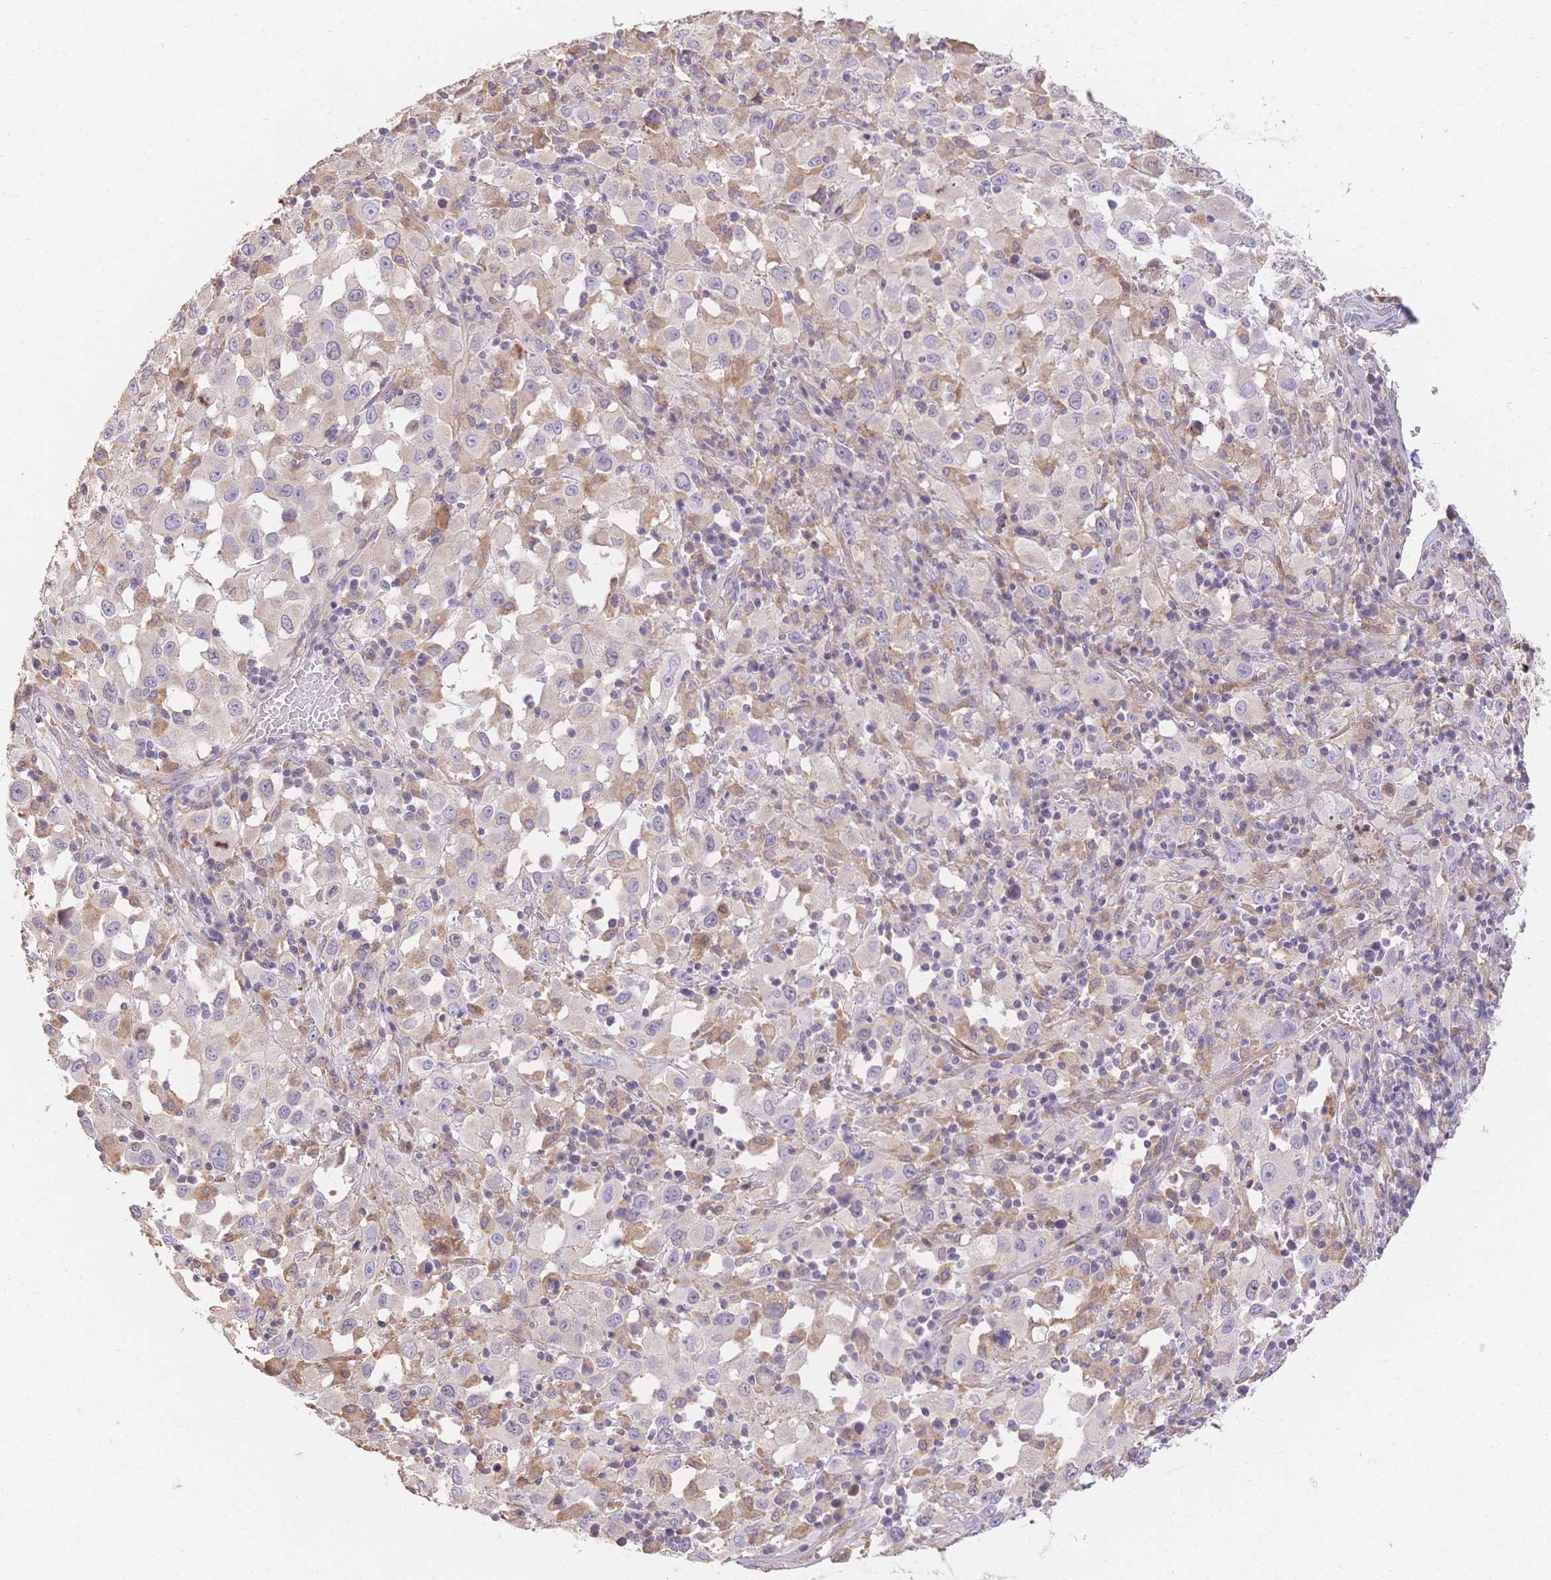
{"staining": {"intensity": "weak", "quantity": "<25%", "location": "cytoplasmic/membranous"}, "tissue": "melanoma", "cell_type": "Tumor cells", "image_type": "cancer", "snomed": [{"axis": "morphology", "description": "Malignant melanoma, Metastatic site"}, {"axis": "topography", "description": "Soft tissue"}], "caption": "Protein analysis of melanoma demonstrates no significant positivity in tumor cells.", "gene": "HS3ST5", "patient": {"sex": "male", "age": 50}}